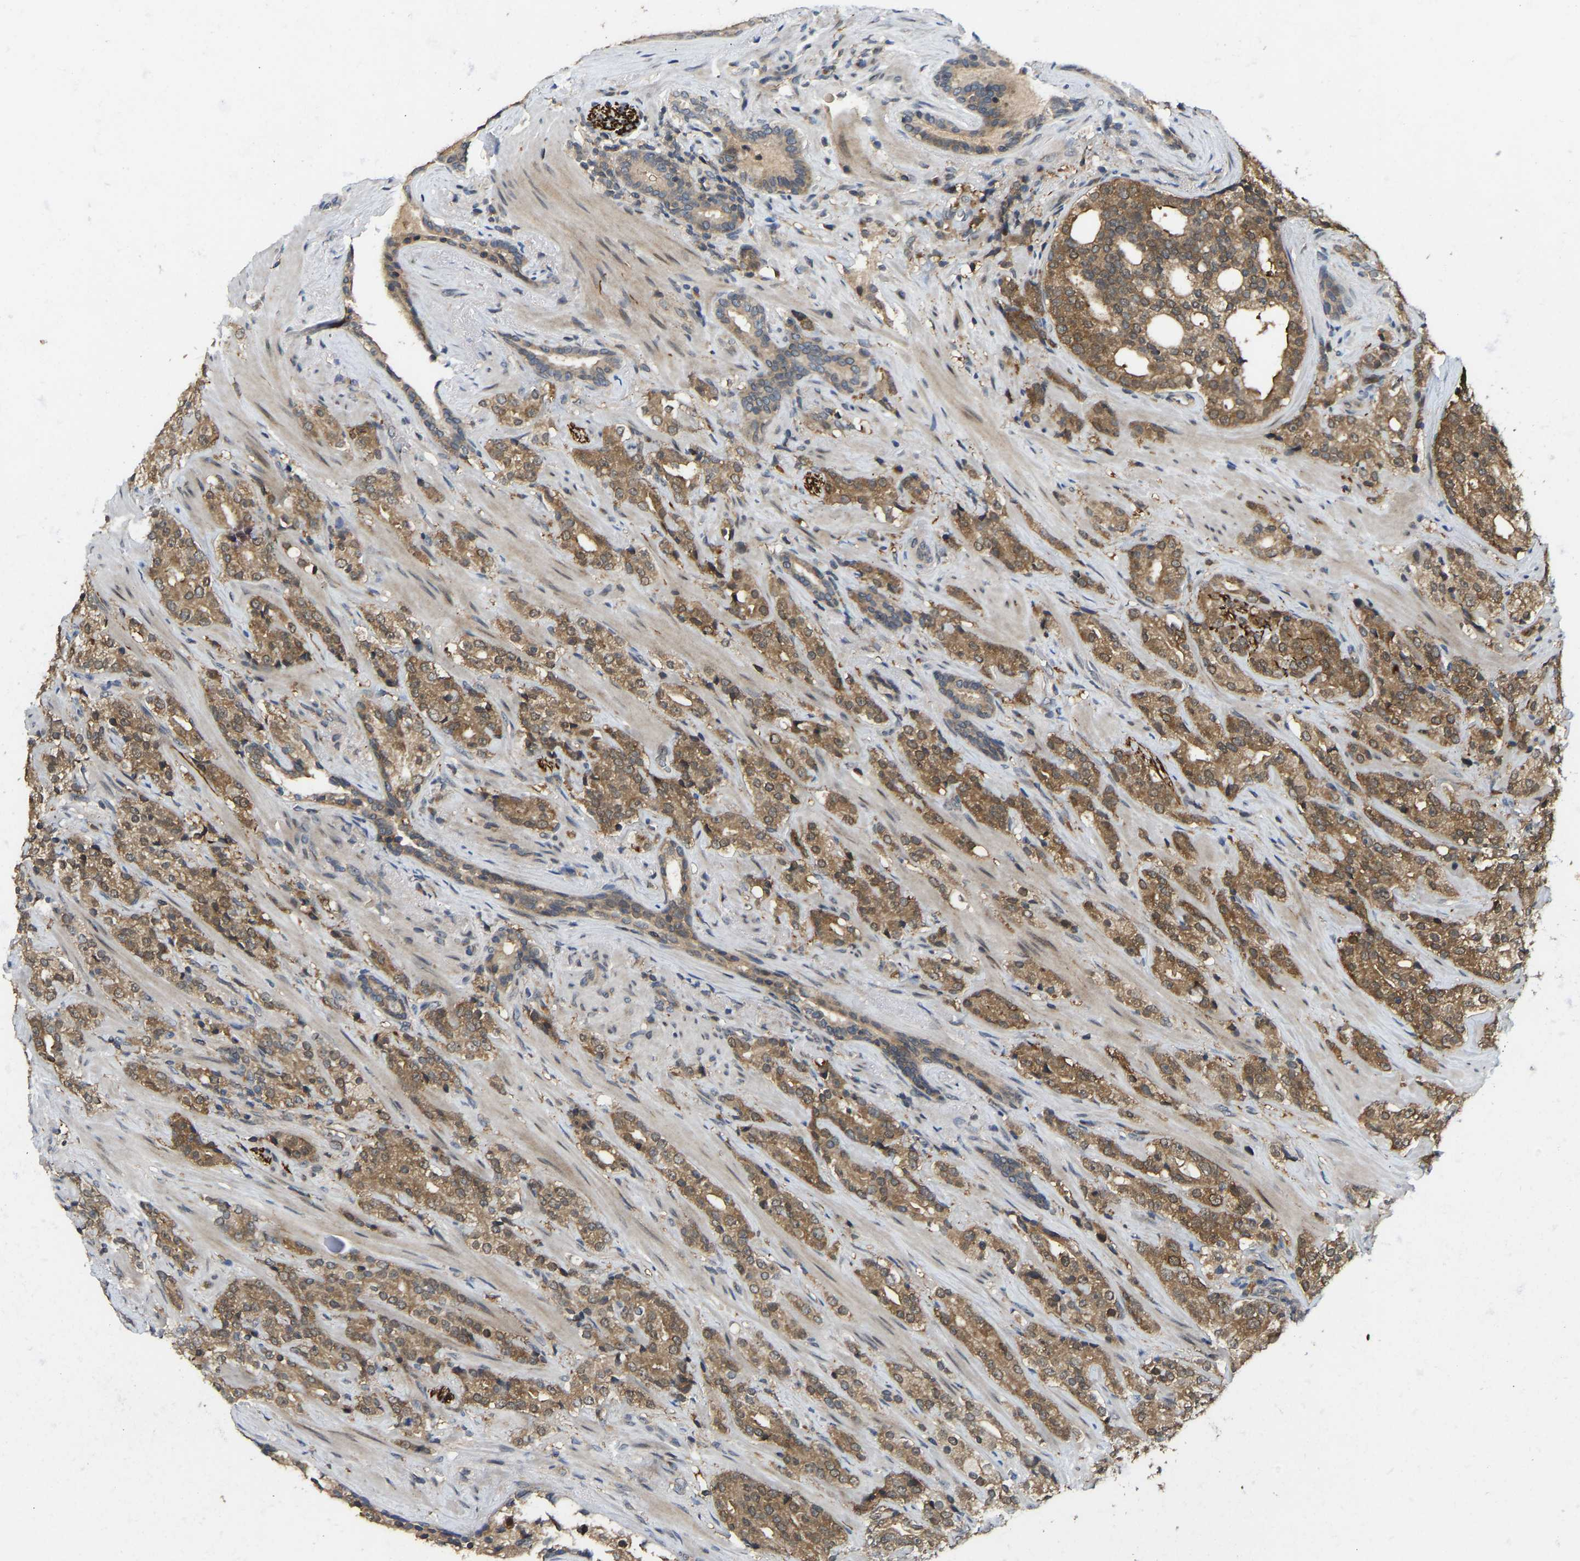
{"staining": {"intensity": "moderate", "quantity": ">75%", "location": "cytoplasmic/membranous"}, "tissue": "prostate cancer", "cell_type": "Tumor cells", "image_type": "cancer", "snomed": [{"axis": "morphology", "description": "Adenocarcinoma, High grade"}, {"axis": "topography", "description": "Prostate"}], "caption": "The micrograph displays immunohistochemical staining of prostate high-grade adenocarcinoma. There is moderate cytoplasmic/membranous expression is seen in about >75% of tumor cells. Immunohistochemistry stains the protein of interest in brown and the nuclei are stained blue.", "gene": "NDRG3", "patient": {"sex": "male", "age": 71}}